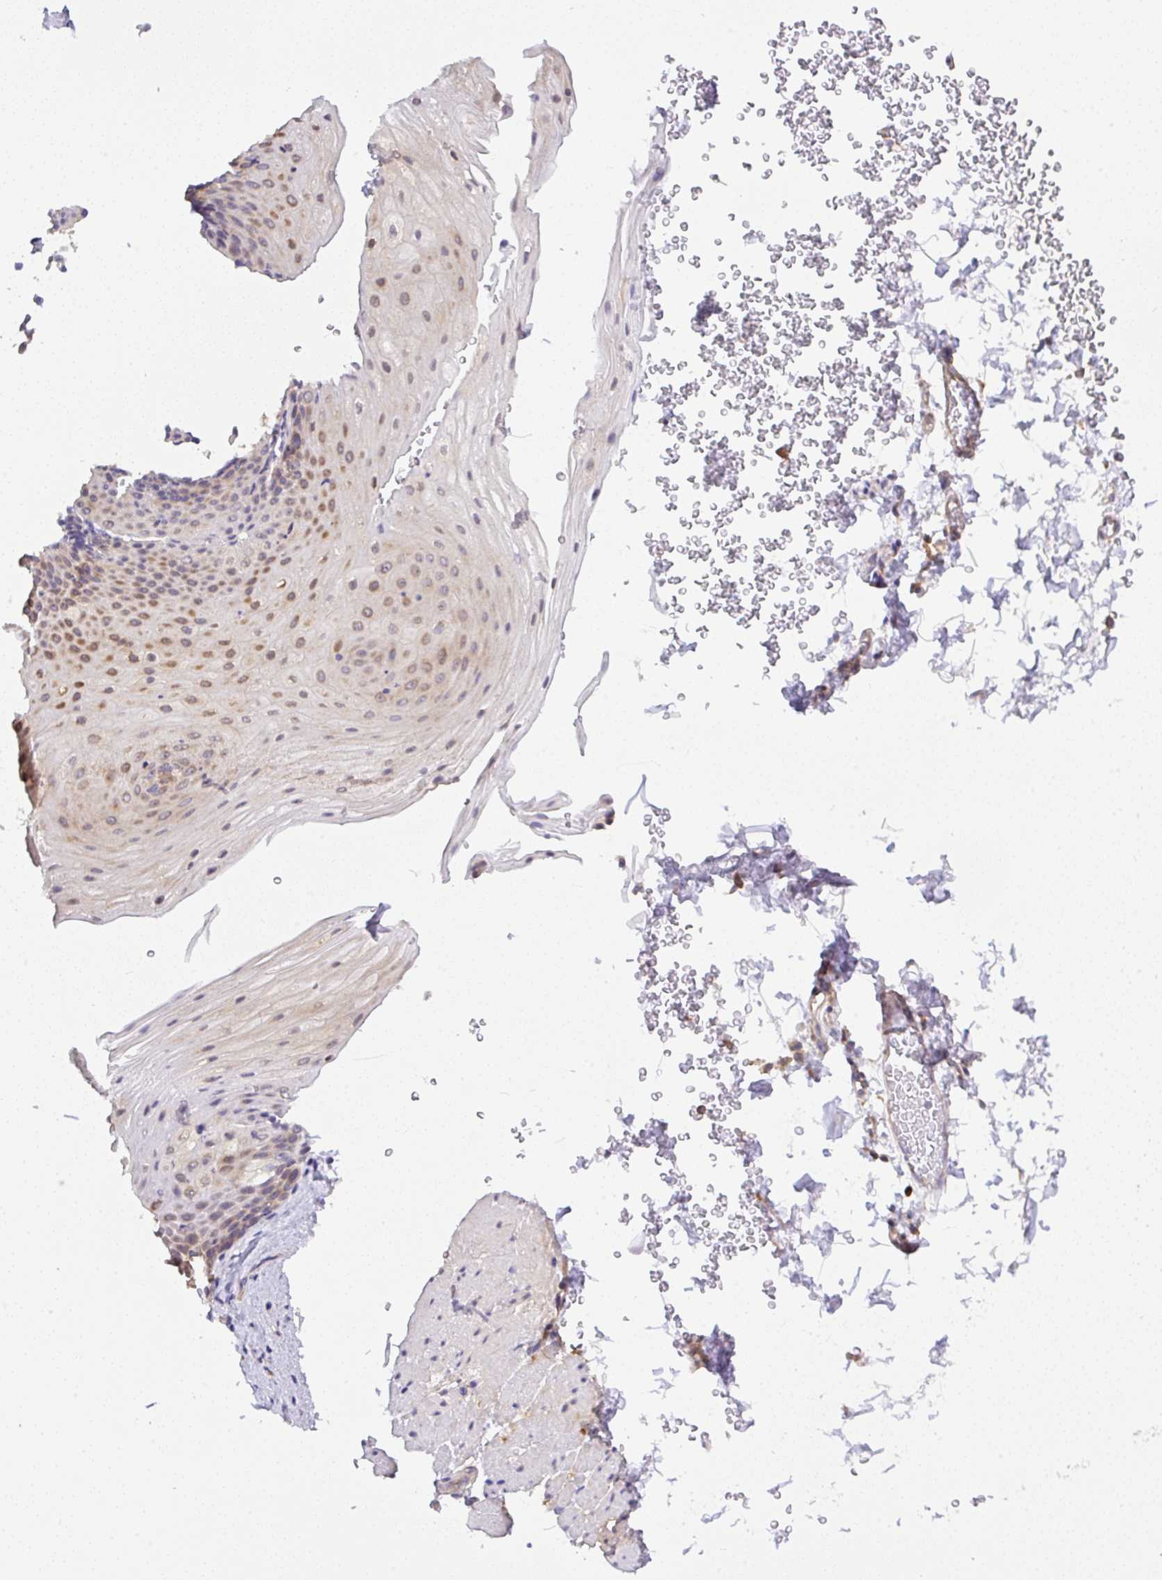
{"staining": {"intensity": "weak", "quantity": "25%-75%", "location": "cytoplasmic/membranous"}, "tissue": "esophagus", "cell_type": "Squamous epithelial cells", "image_type": "normal", "snomed": [{"axis": "morphology", "description": "Normal tissue, NOS"}, {"axis": "topography", "description": "Esophagus"}], "caption": "DAB (3,3'-diaminobenzidine) immunohistochemical staining of benign esophagus demonstrates weak cytoplasmic/membranous protein positivity in about 25%-75% of squamous epithelial cells.", "gene": "CAMK2A", "patient": {"sex": "female", "age": 66}}